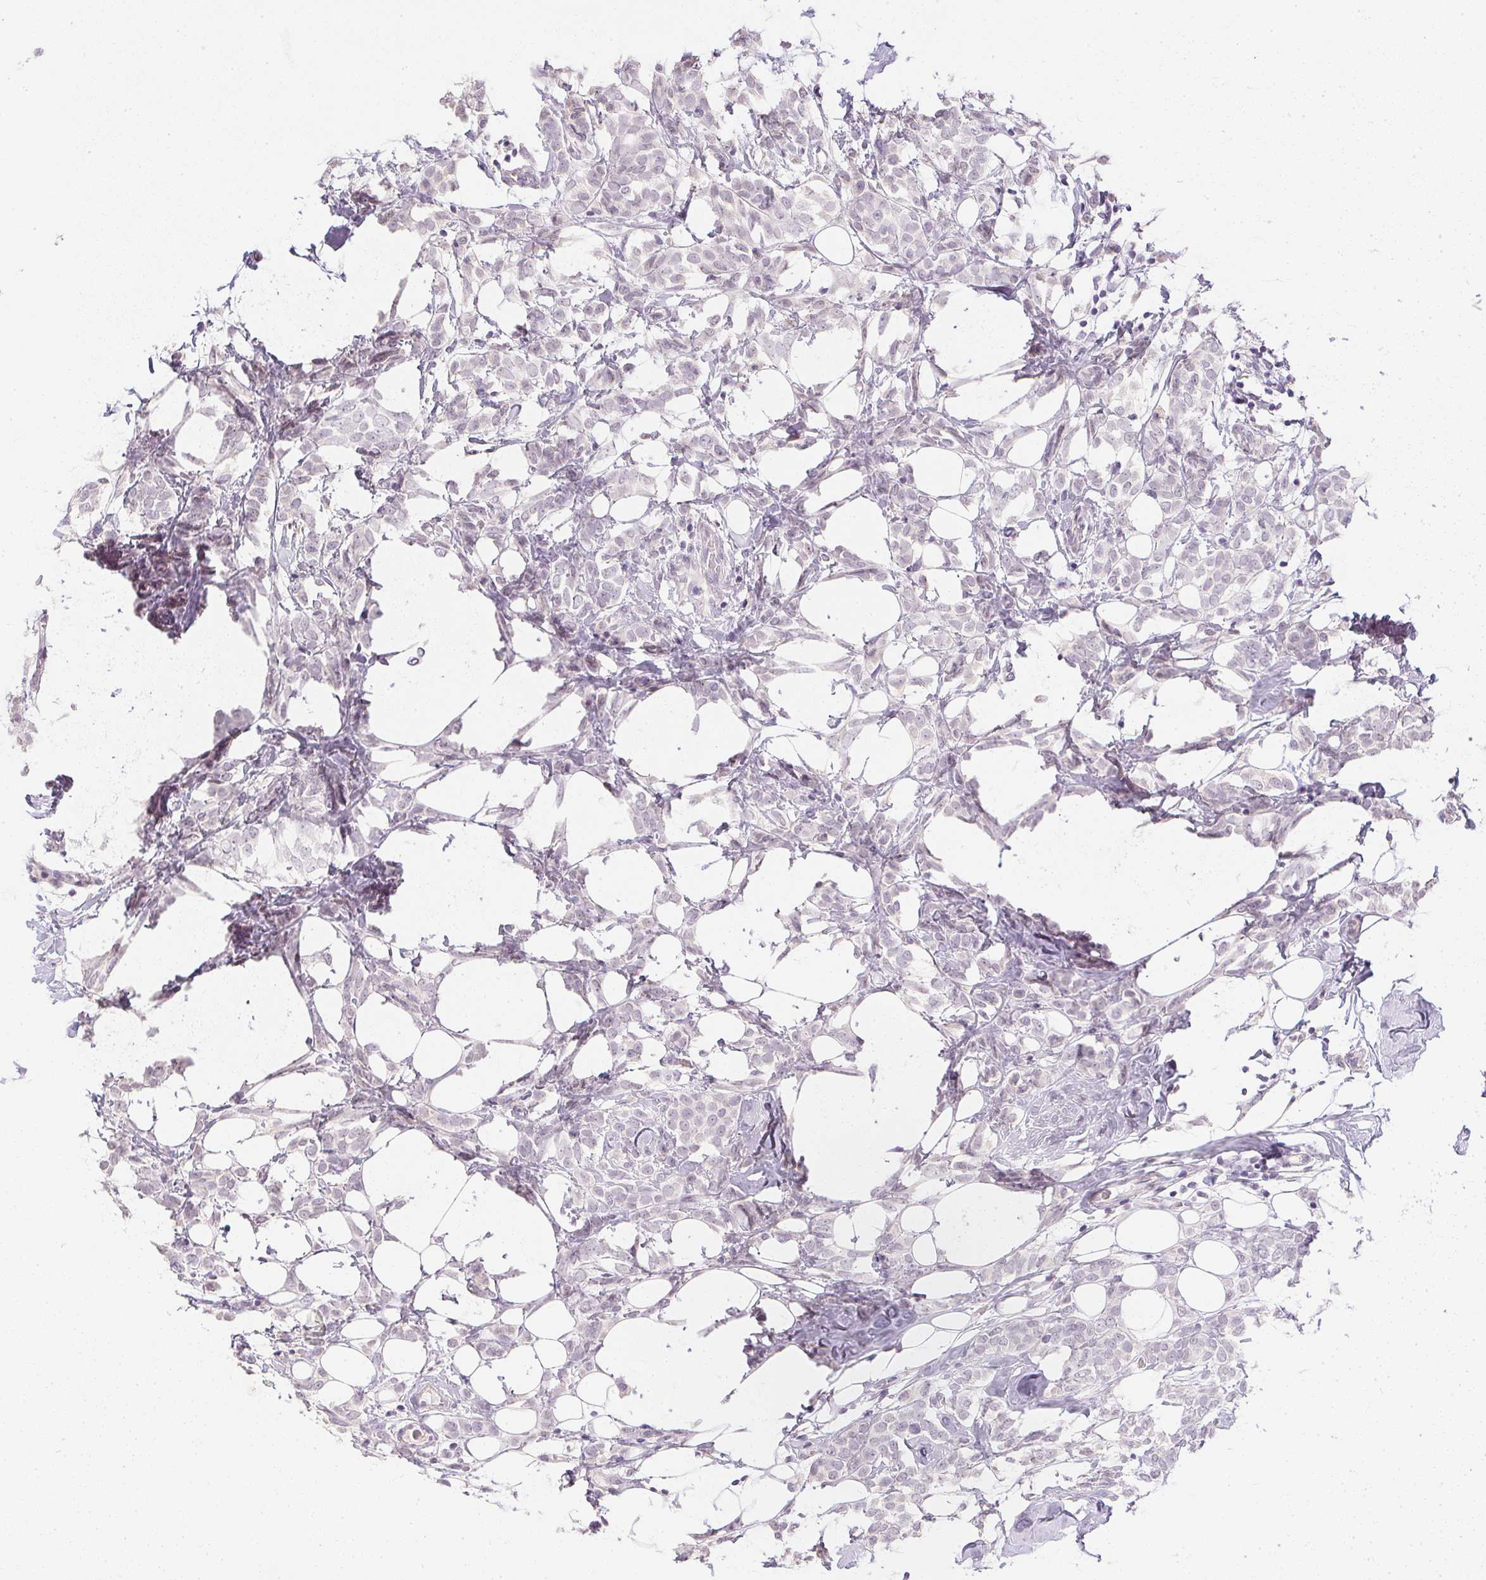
{"staining": {"intensity": "negative", "quantity": "none", "location": "none"}, "tissue": "breast cancer", "cell_type": "Tumor cells", "image_type": "cancer", "snomed": [{"axis": "morphology", "description": "Lobular carcinoma"}, {"axis": "topography", "description": "Breast"}], "caption": "A photomicrograph of human breast lobular carcinoma is negative for staining in tumor cells. (DAB (3,3'-diaminobenzidine) IHC visualized using brightfield microscopy, high magnification).", "gene": "PPY", "patient": {"sex": "female", "age": 49}}